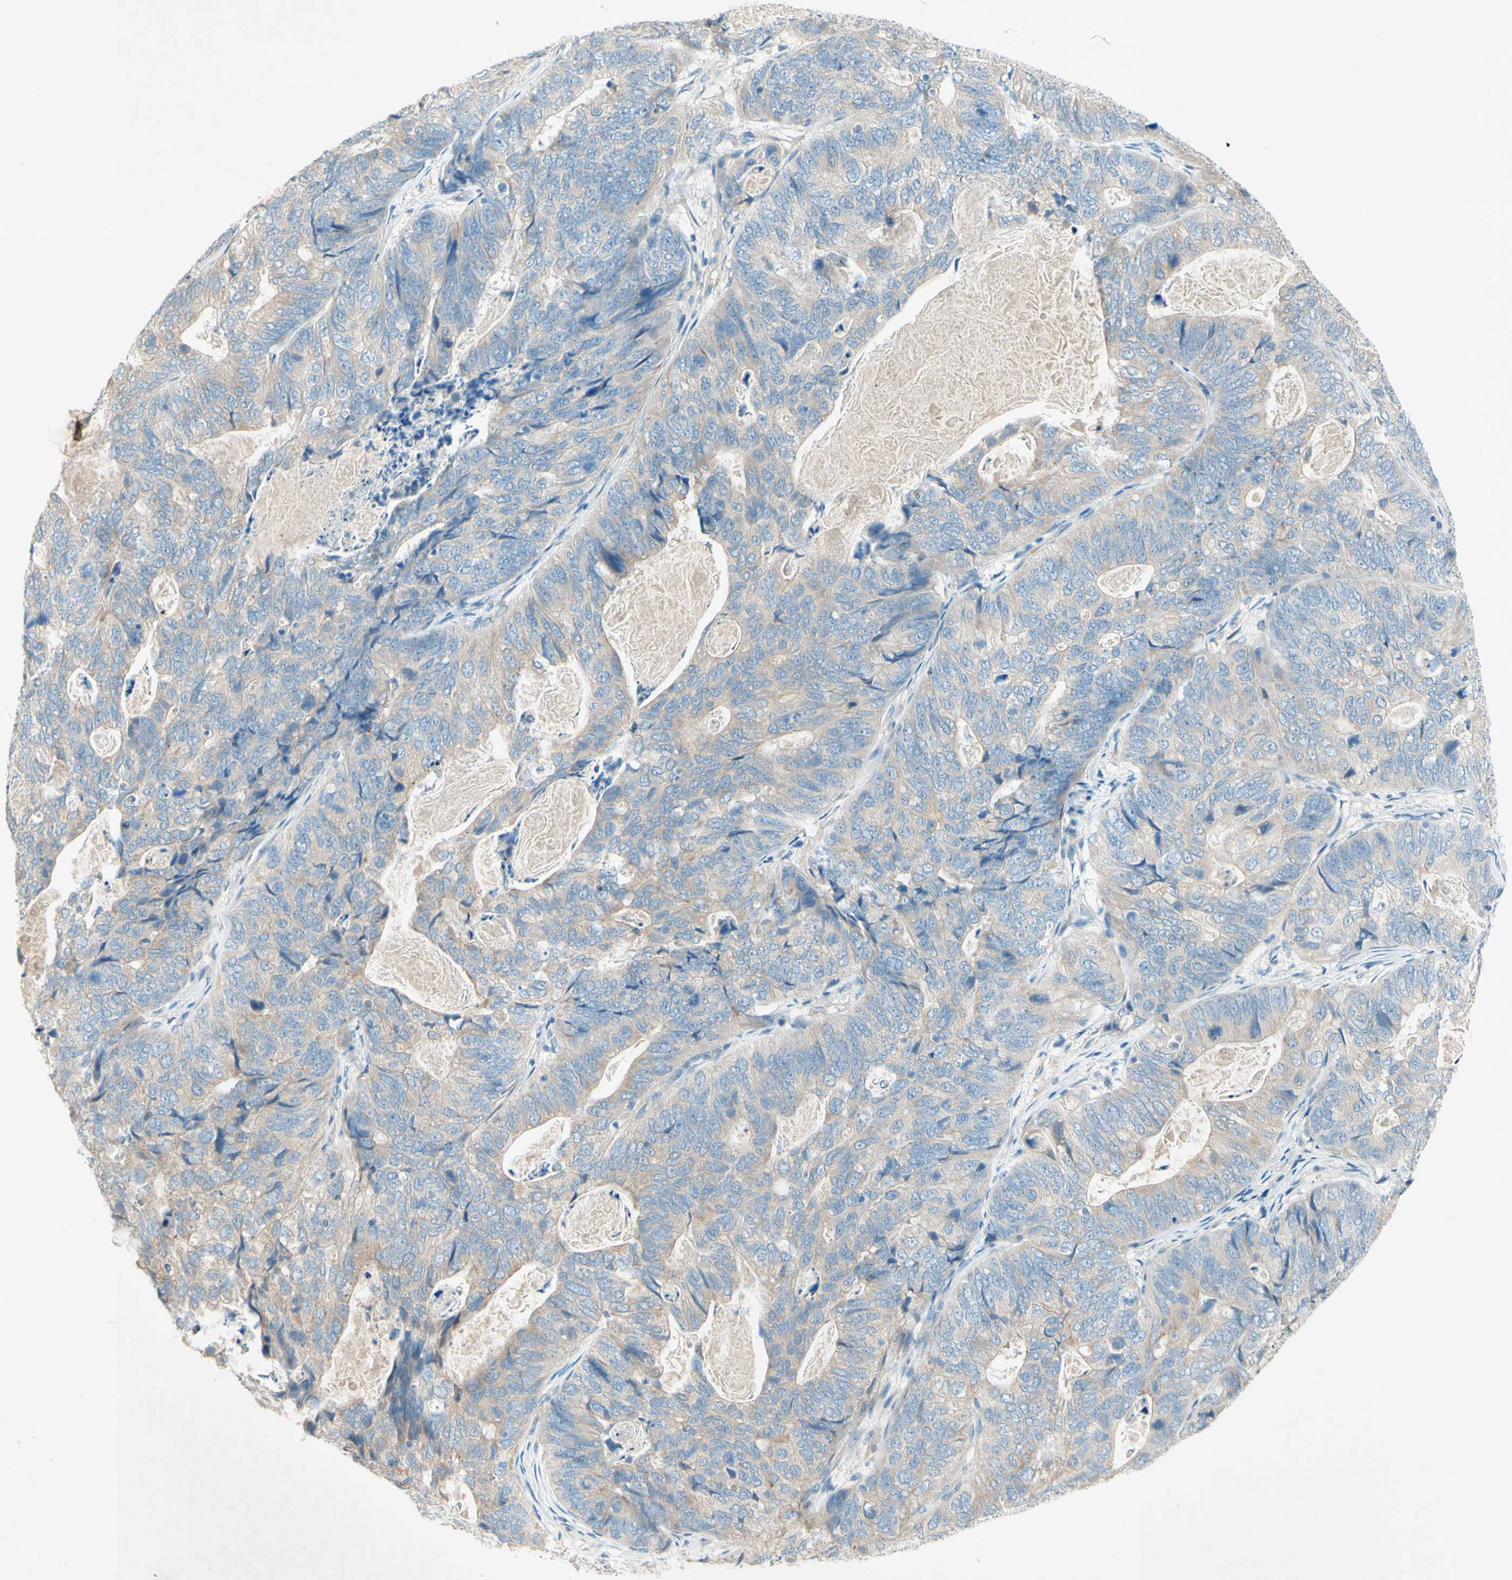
{"staining": {"intensity": "weak", "quantity": ">75%", "location": "cytoplasmic/membranous"}, "tissue": "stomach cancer", "cell_type": "Tumor cells", "image_type": "cancer", "snomed": [{"axis": "morphology", "description": "Adenocarcinoma, NOS"}, {"axis": "topography", "description": "Stomach"}], "caption": "A brown stain labels weak cytoplasmic/membranous positivity of a protein in human stomach cancer tumor cells. (DAB = brown stain, brightfield microscopy at high magnification).", "gene": "IL2", "patient": {"sex": "female", "age": 89}}